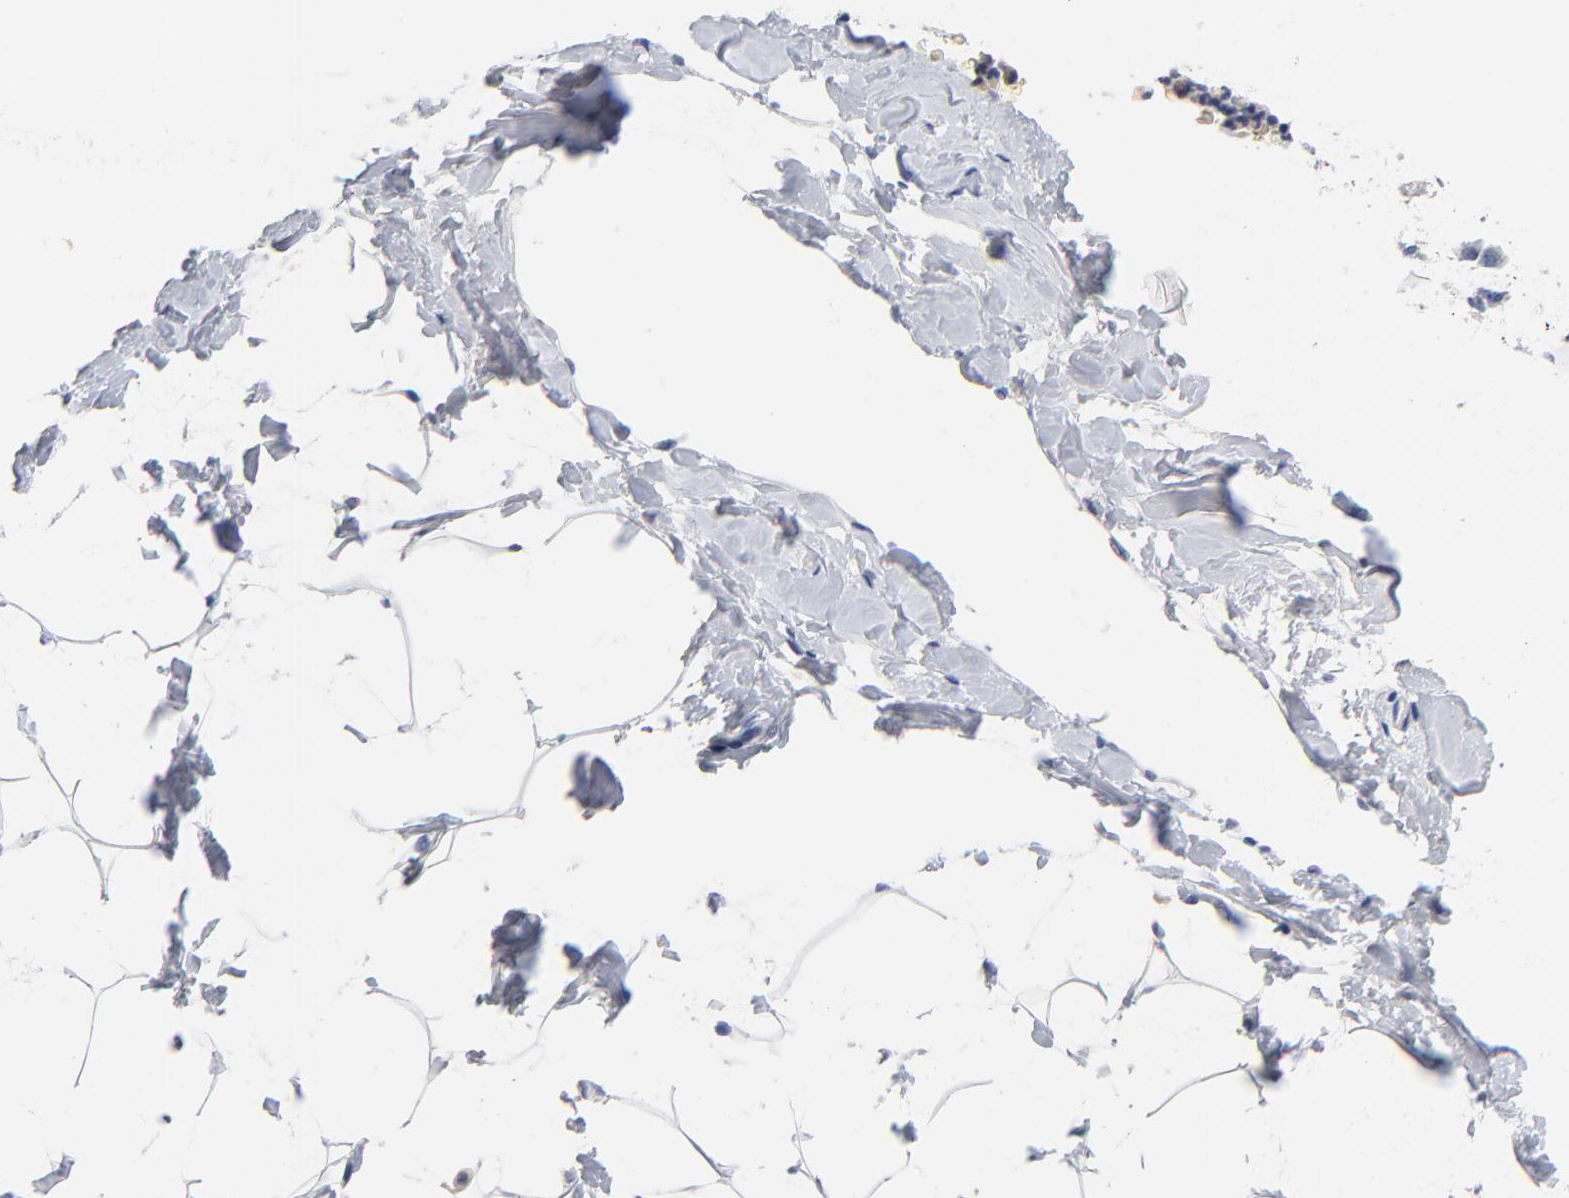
{"staining": {"intensity": "negative", "quantity": "none", "location": "none"}, "tissue": "breast", "cell_type": "Adipocytes", "image_type": "normal", "snomed": [{"axis": "morphology", "description": "Normal tissue, NOS"}, {"axis": "topography", "description": "Breast"}], "caption": "Adipocytes show no significant protein staining in benign breast. The staining is performed using DAB (3,3'-diaminobenzidine) brown chromogen with nuclei counter-stained in using hematoxylin.", "gene": "CPS1", "patient": {"sex": "female", "age": 23}}